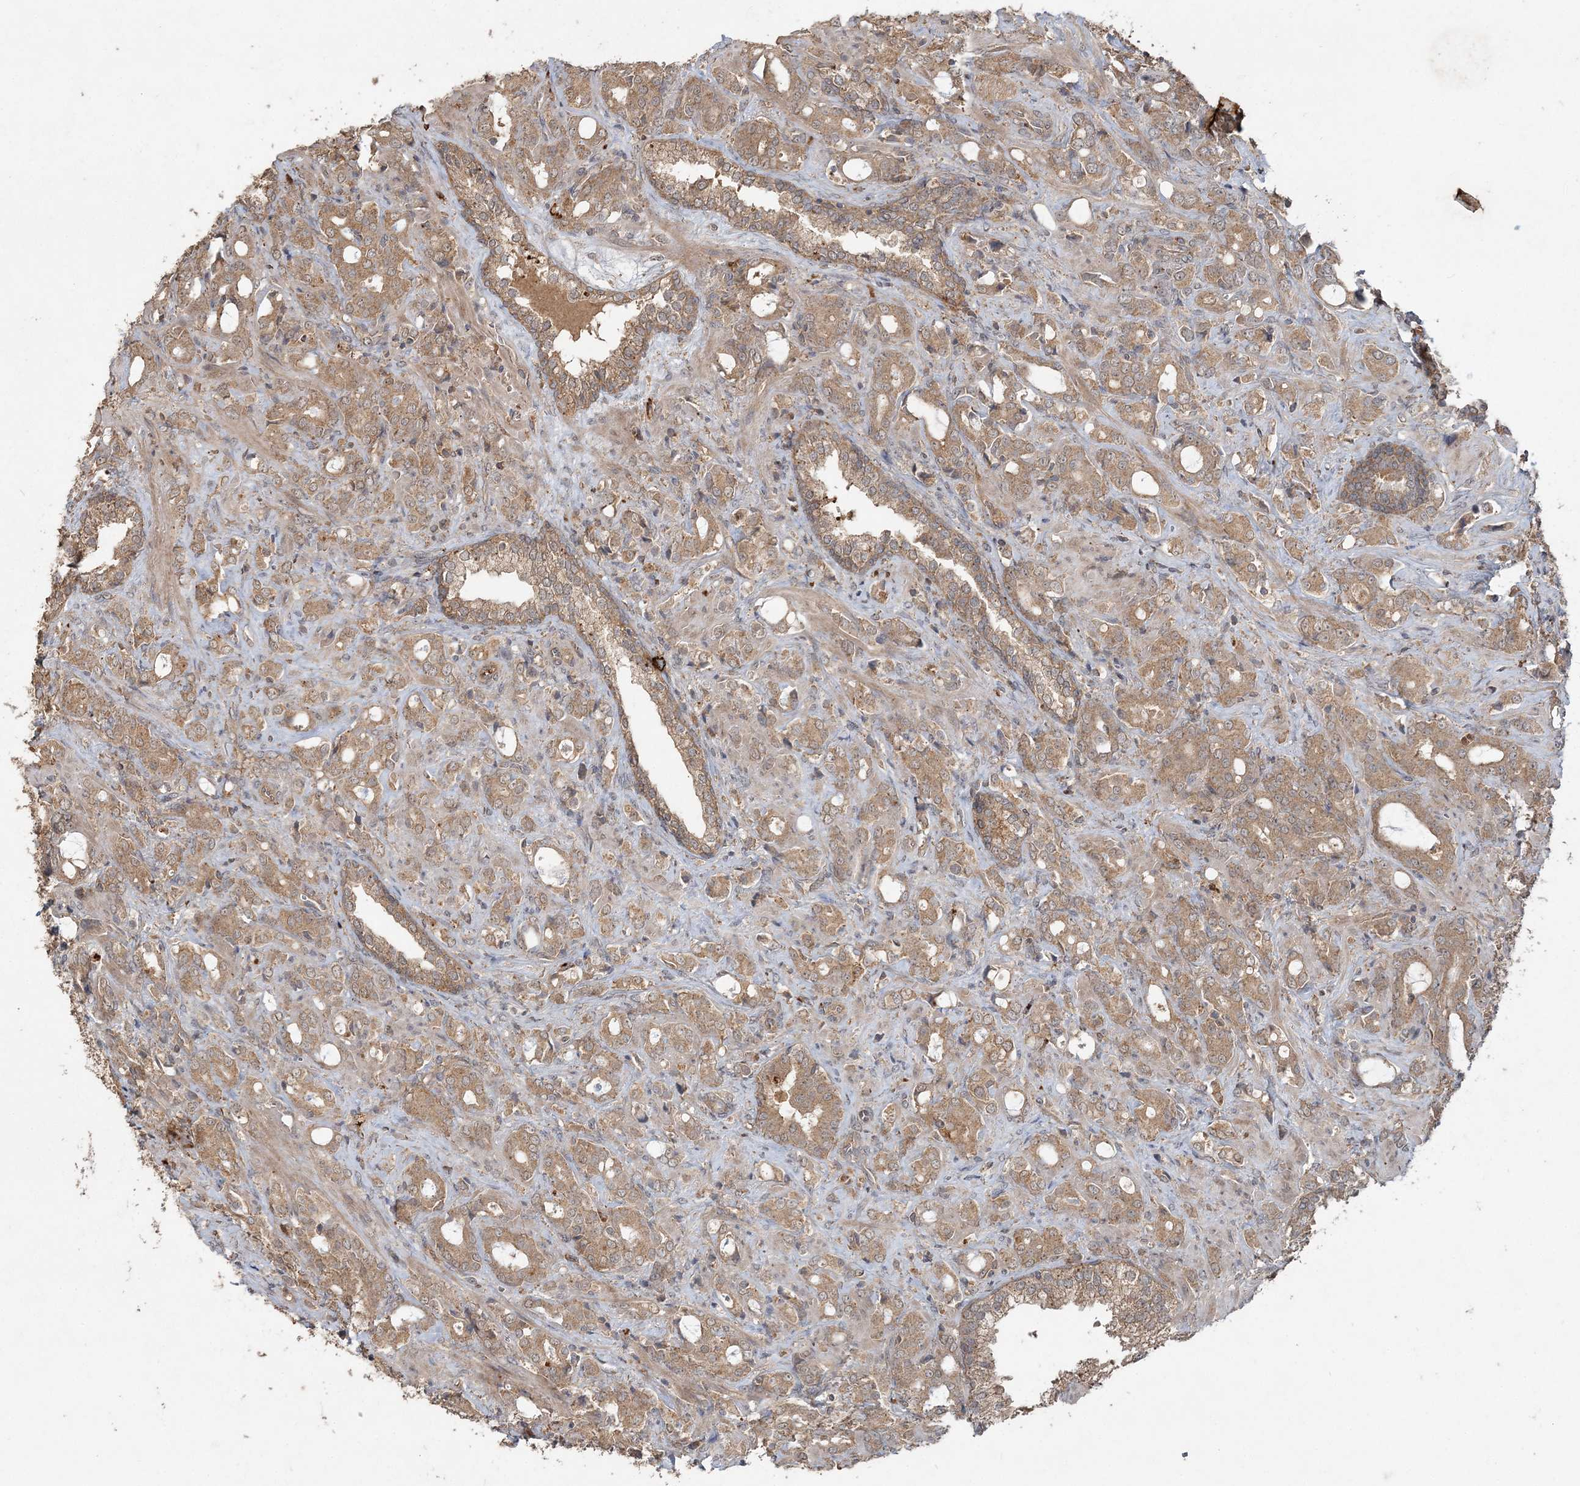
{"staining": {"intensity": "moderate", "quantity": ">75%", "location": "cytoplasmic/membranous"}, "tissue": "prostate cancer", "cell_type": "Tumor cells", "image_type": "cancer", "snomed": [{"axis": "morphology", "description": "Adenocarcinoma, High grade"}, {"axis": "topography", "description": "Prostate"}], "caption": "Prostate cancer tissue shows moderate cytoplasmic/membranous staining in approximately >75% of tumor cells", "gene": "SPRY1", "patient": {"sex": "male", "age": 72}}